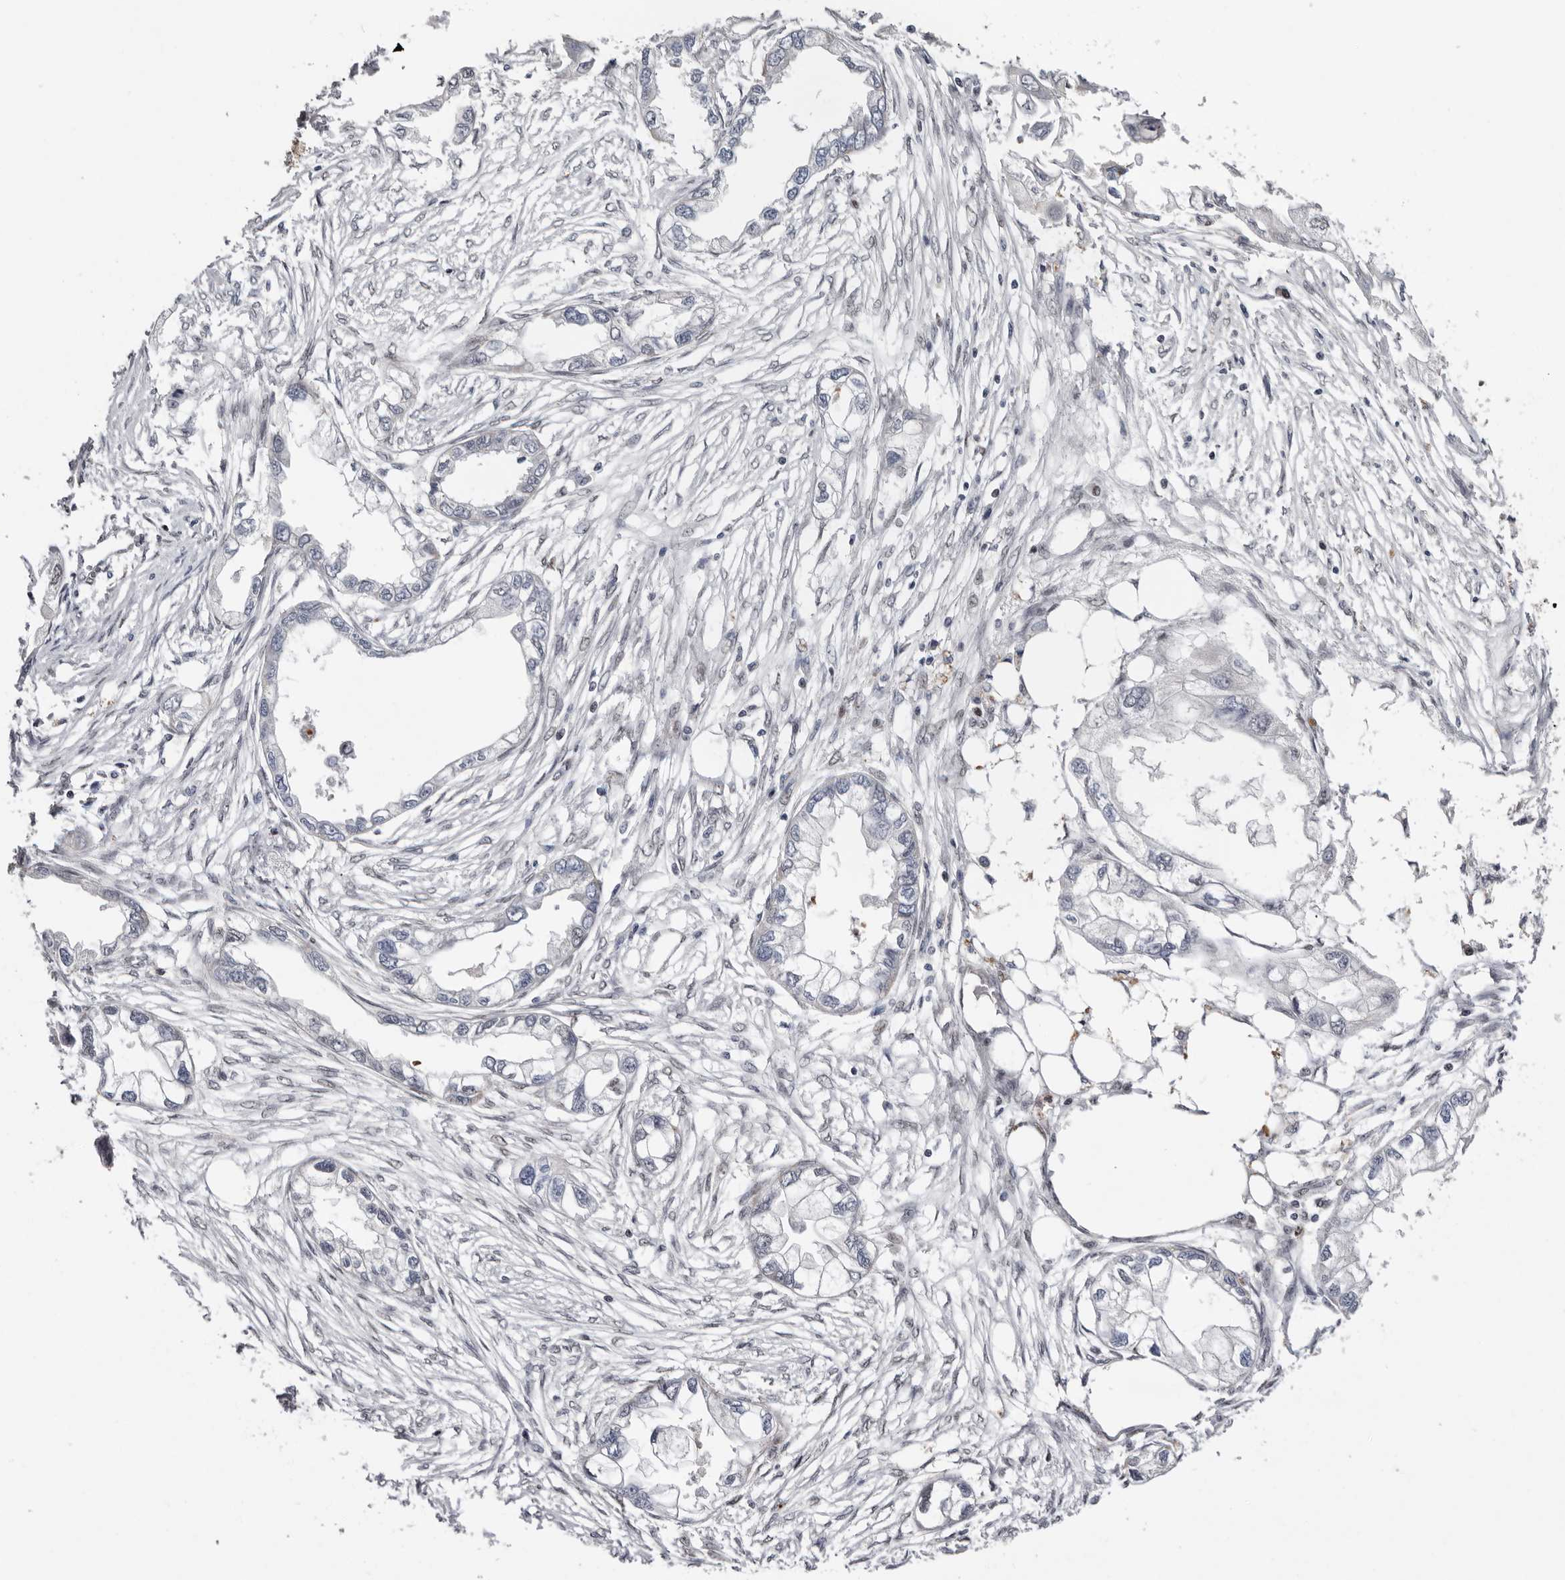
{"staining": {"intensity": "negative", "quantity": "none", "location": "none"}, "tissue": "endometrial cancer", "cell_type": "Tumor cells", "image_type": "cancer", "snomed": [{"axis": "morphology", "description": "Adenocarcinoma, NOS"}, {"axis": "morphology", "description": "Adenocarcinoma, metastatic, NOS"}, {"axis": "topography", "description": "Adipose tissue"}, {"axis": "topography", "description": "Endometrium"}], "caption": "An IHC photomicrograph of adenocarcinoma (endometrial) is shown. There is no staining in tumor cells of adenocarcinoma (endometrial).", "gene": "SMAD7", "patient": {"sex": "female", "age": 67}}